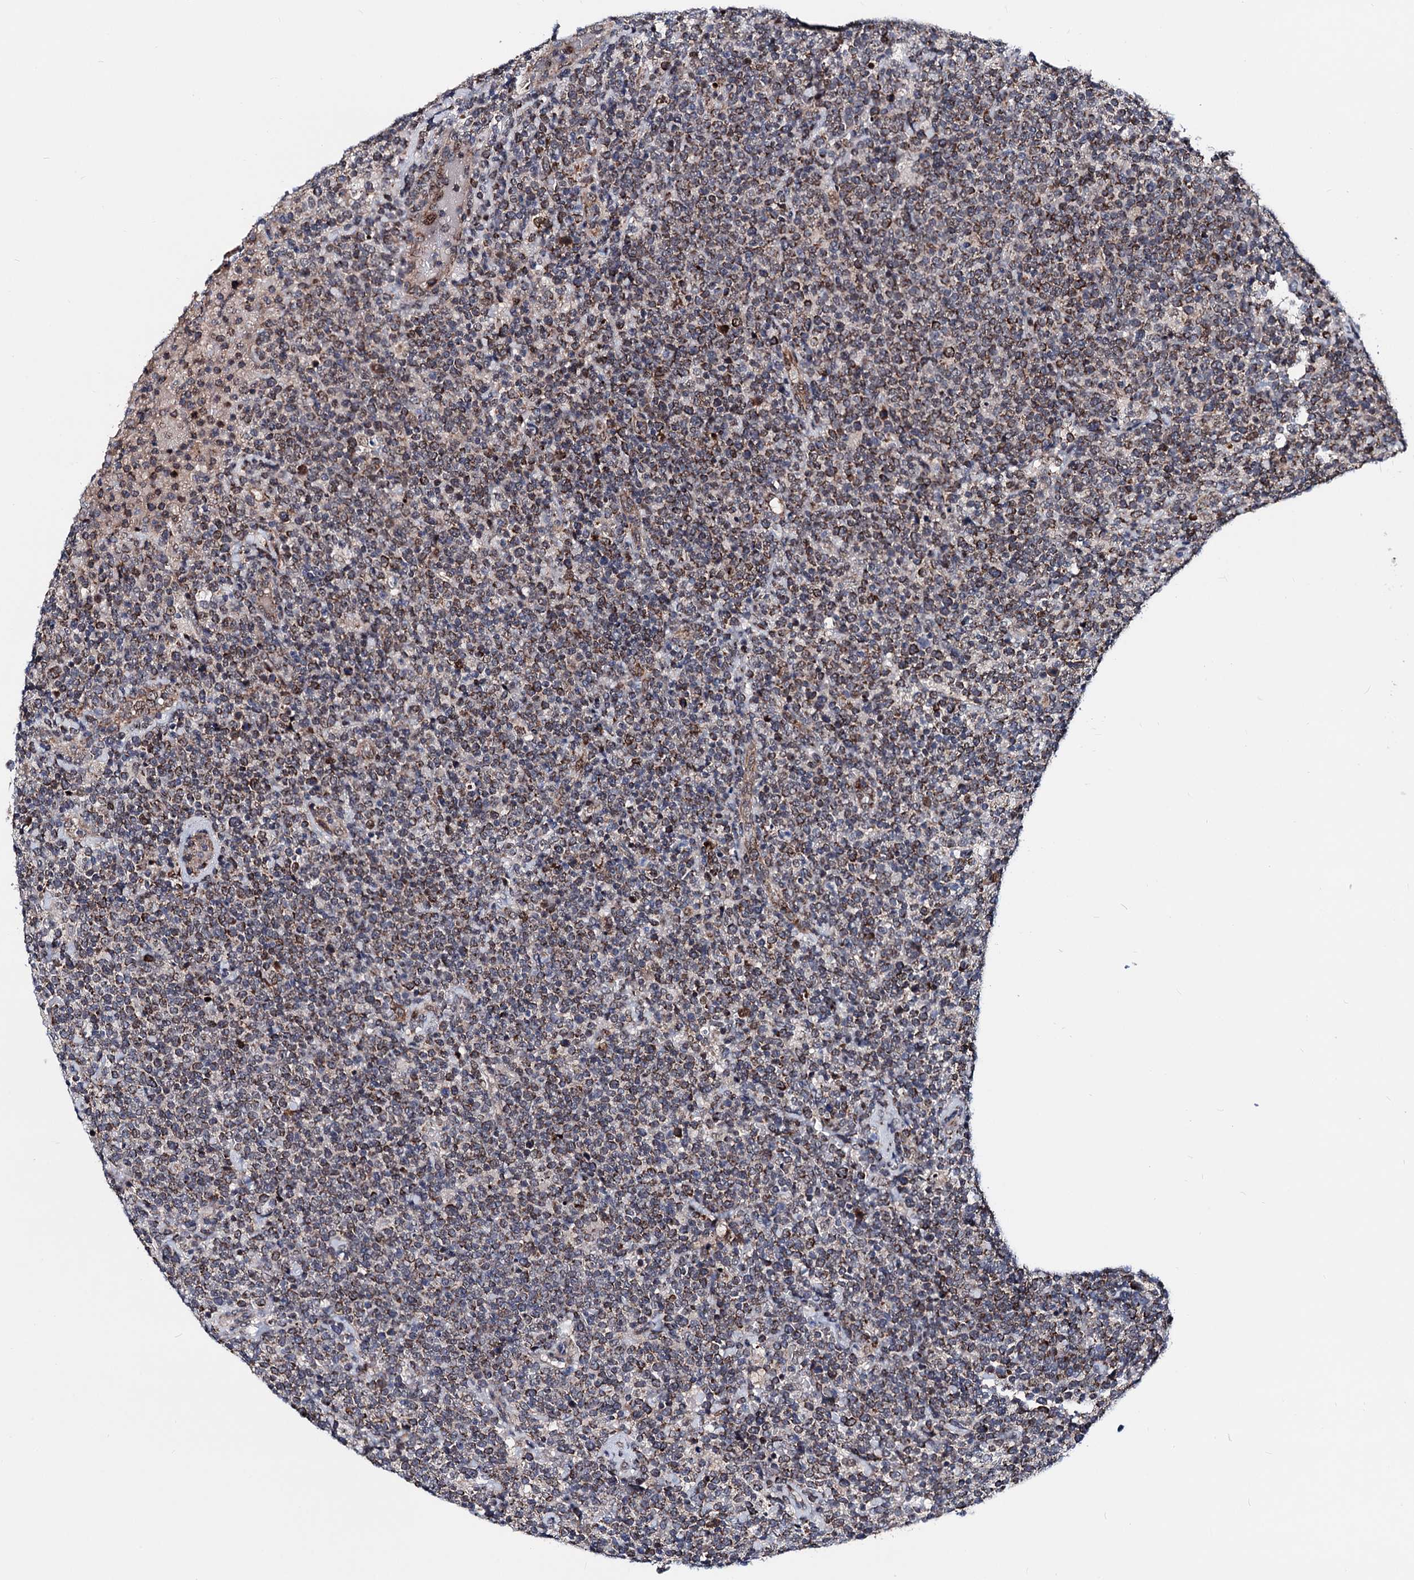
{"staining": {"intensity": "moderate", "quantity": ">75%", "location": "cytoplasmic/membranous"}, "tissue": "lymphoma", "cell_type": "Tumor cells", "image_type": "cancer", "snomed": [{"axis": "morphology", "description": "Malignant lymphoma, non-Hodgkin's type, High grade"}, {"axis": "topography", "description": "Lymph node"}], "caption": "This image exhibits lymphoma stained with immunohistochemistry to label a protein in brown. The cytoplasmic/membranous of tumor cells show moderate positivity for the protein. Nuclei are counter-stained blue.", "gene": "COA4", "patient": {"sex": "male", "age": 61}}